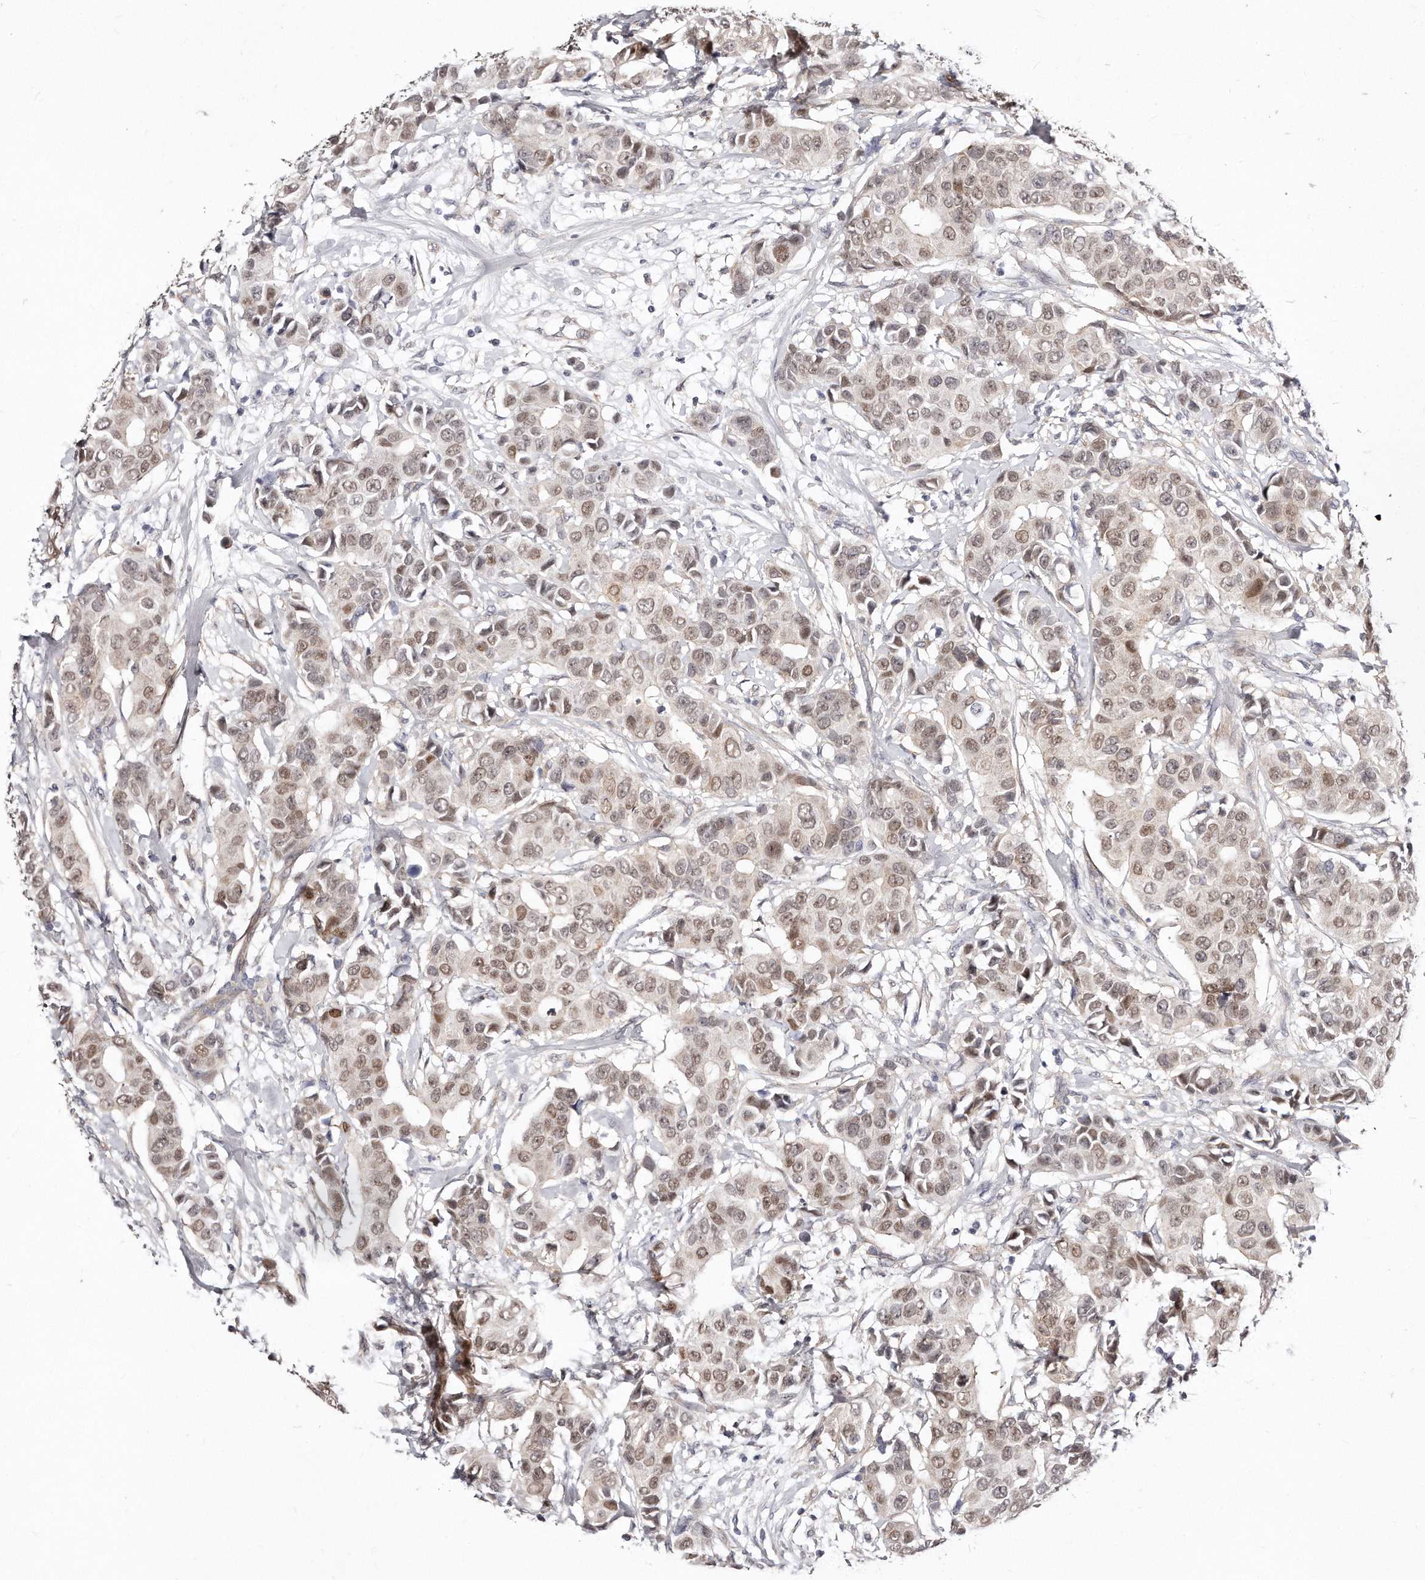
{"staining": {"intensity": "moderate", "quantity": "25%-75%", "location": "nuclear"}, "tissue": "breast cancer", "cell_type": "Tumor cells", "image_type": "cancer", "snomed": [{"axis": "morphology", "description": "Normal tissue, NOS"}, {"axis": "morphology", "description": "Duct carcinoma"}, {"axis": "topography", "description": "Breast"}], "caption": "Approximately 25%-75% of tumor cells in human intraductal carcinoma (breast) display moderate nuclear protein positivity as visualized by brown immunohistochemical staining.", "gene": "CASZ1", "patient": {"sex": "female", "age": 39}}